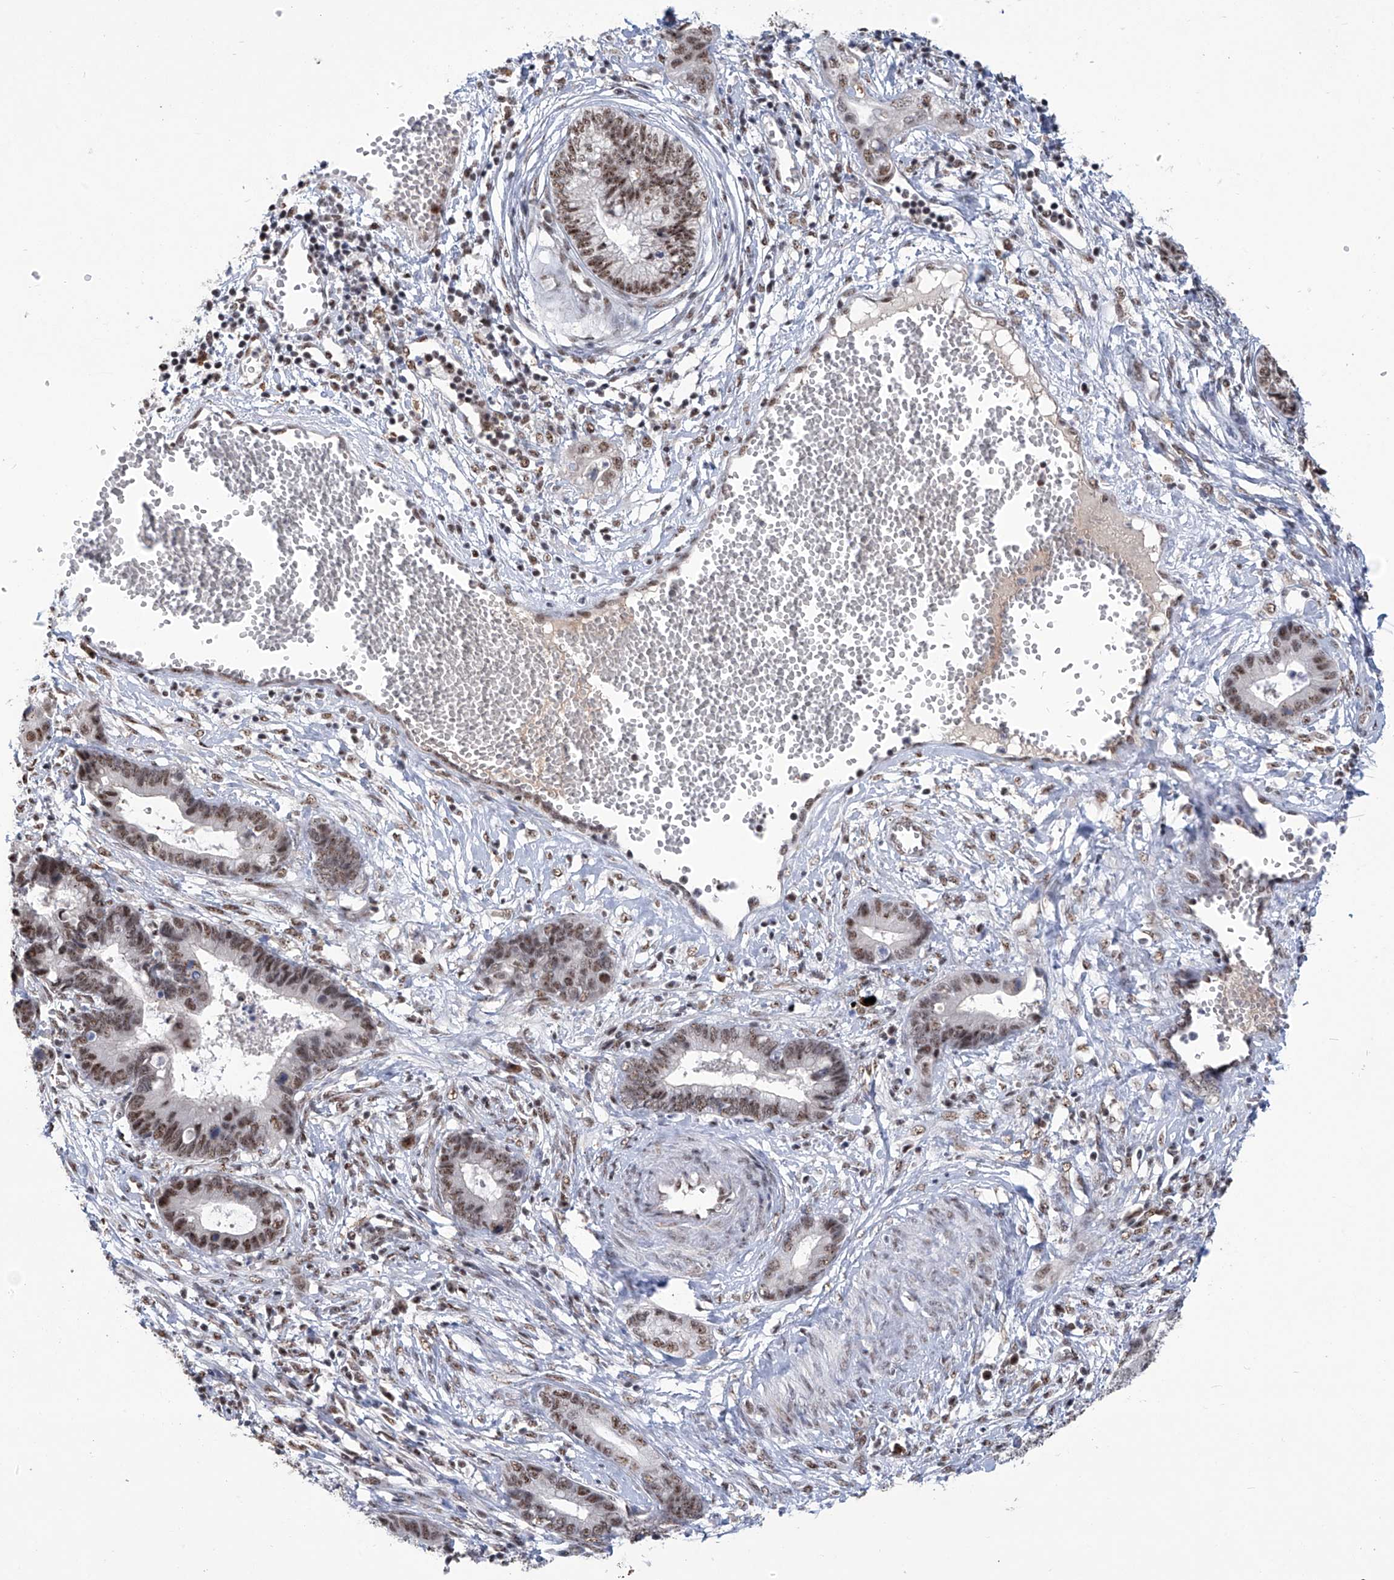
{"staining": {"intensity": "moderate", "quantity": ">75%", "location": "nuclear"}, "tissue": "cervical cancer", "cell_type": "Tumor cells", "image_type": "cancer", "snomed": [{"axis": "morphology", "description": "Adenocarcinoma, NOS"}, {"axis": "topography", "description": "Cervix"}], "caption": "Immunohistochemistry photomicrograph of neoplastic tissue: human cervical cancer stained using immunohistochemistry (IHC) exhibits medium levels of moderate protein expression localized specifically in the nuclear of tumor cells, appearing as a nuclear brown color.", "gene": "FBXL4", "patient": {"sex": "female", "age": 44}}